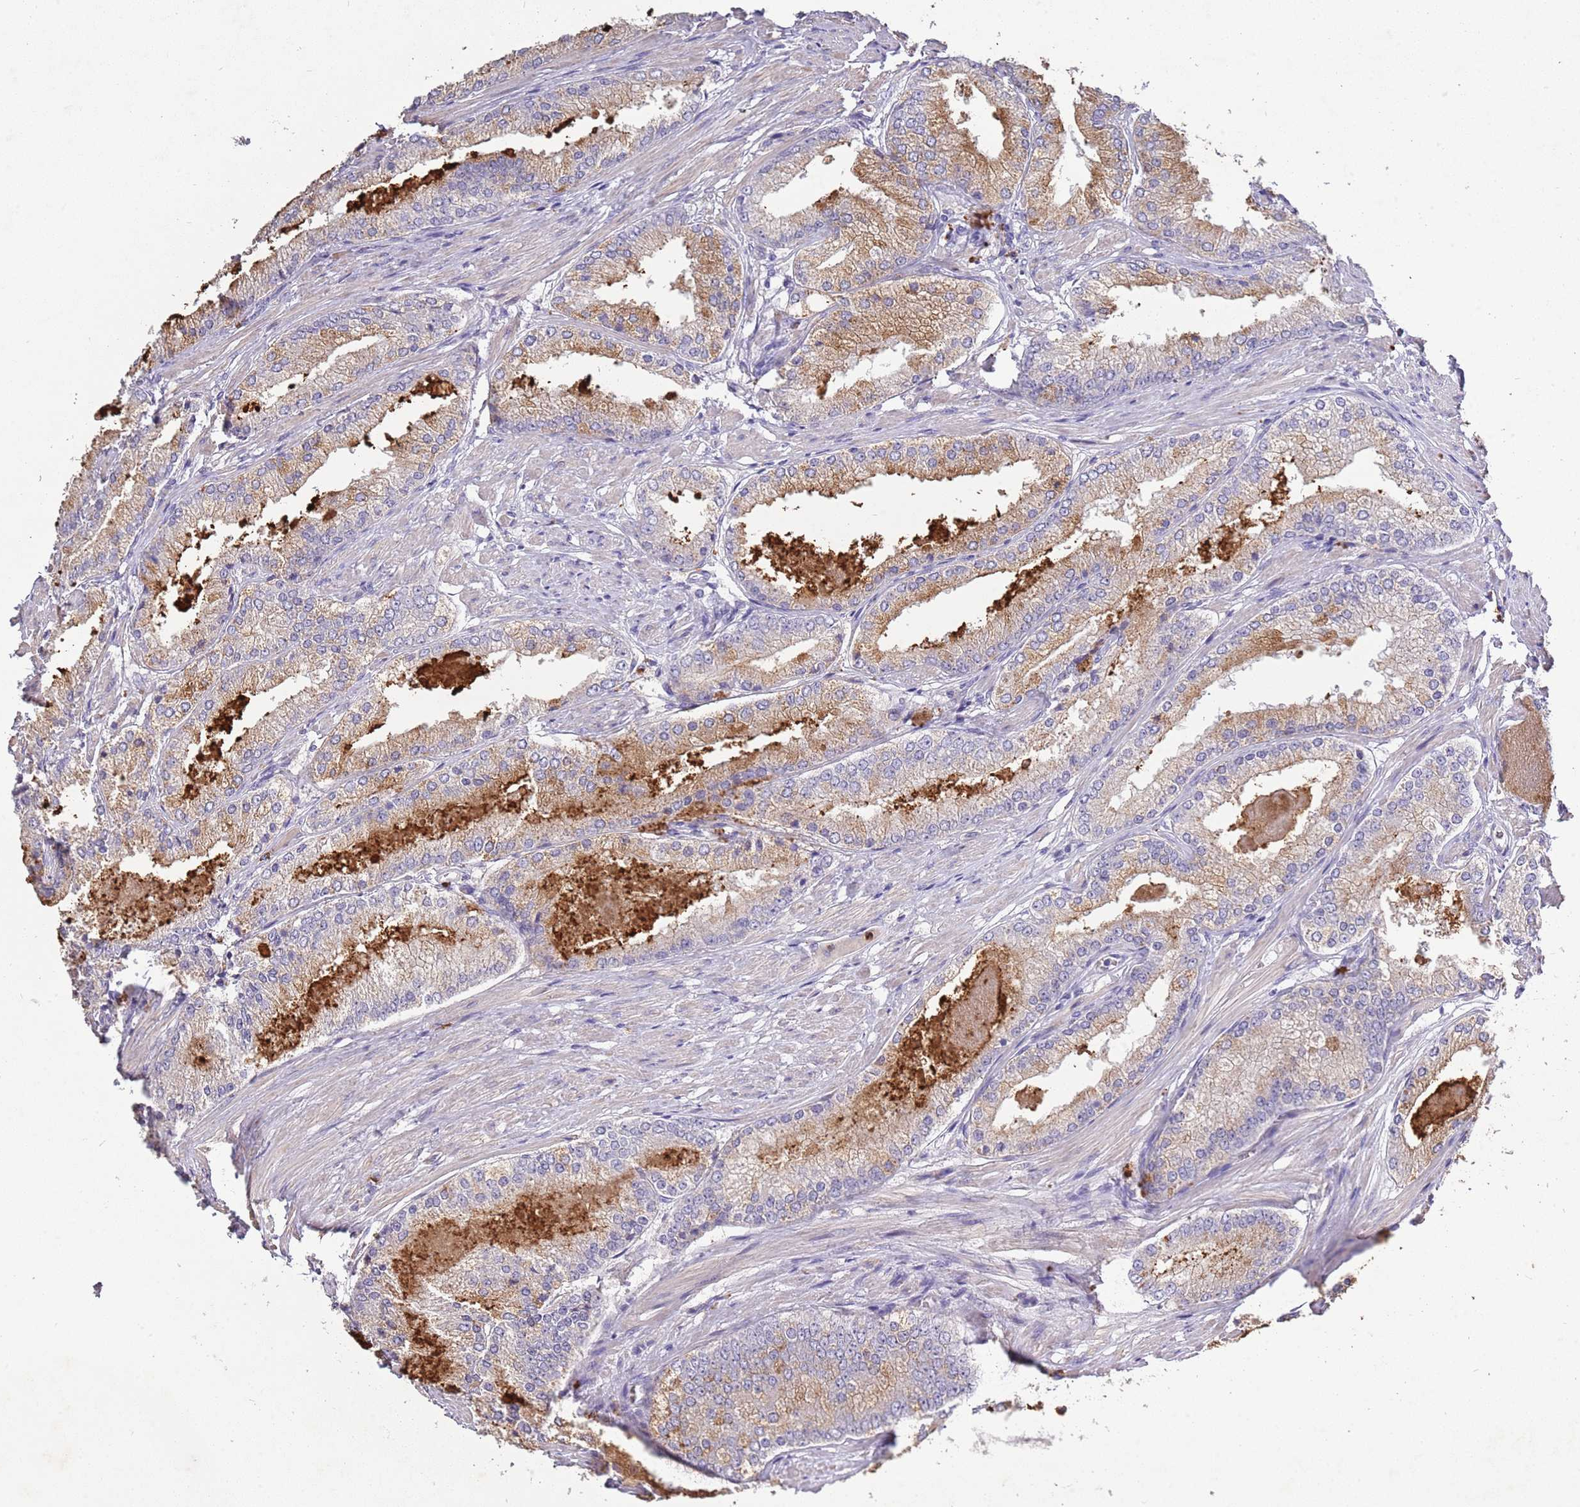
{"staining": {"intensity": "weak", "quantity": "25%-75%", "location": "cytoplasmic/membranous"}, "tissue": "prostate cancer", "cell_type": "Tumor cells", "image_type": "cancer", "snomed": [{"axis": "morphology", "description": "Adenocarcinoma, Low grade"}, {"axis": "topography", "description": "Prostate"}], "caption": "IHC photomicrograph of human prostate cancer (adenocarcinoma (low-grade)) stained for a protein (brown), which demonstrates low levels of weak cytoplasmic/membranous staining in about 25%-75% of tumor cells.", "gene": "P2RY13", "patient": {"sex": "male", "age": 68}}